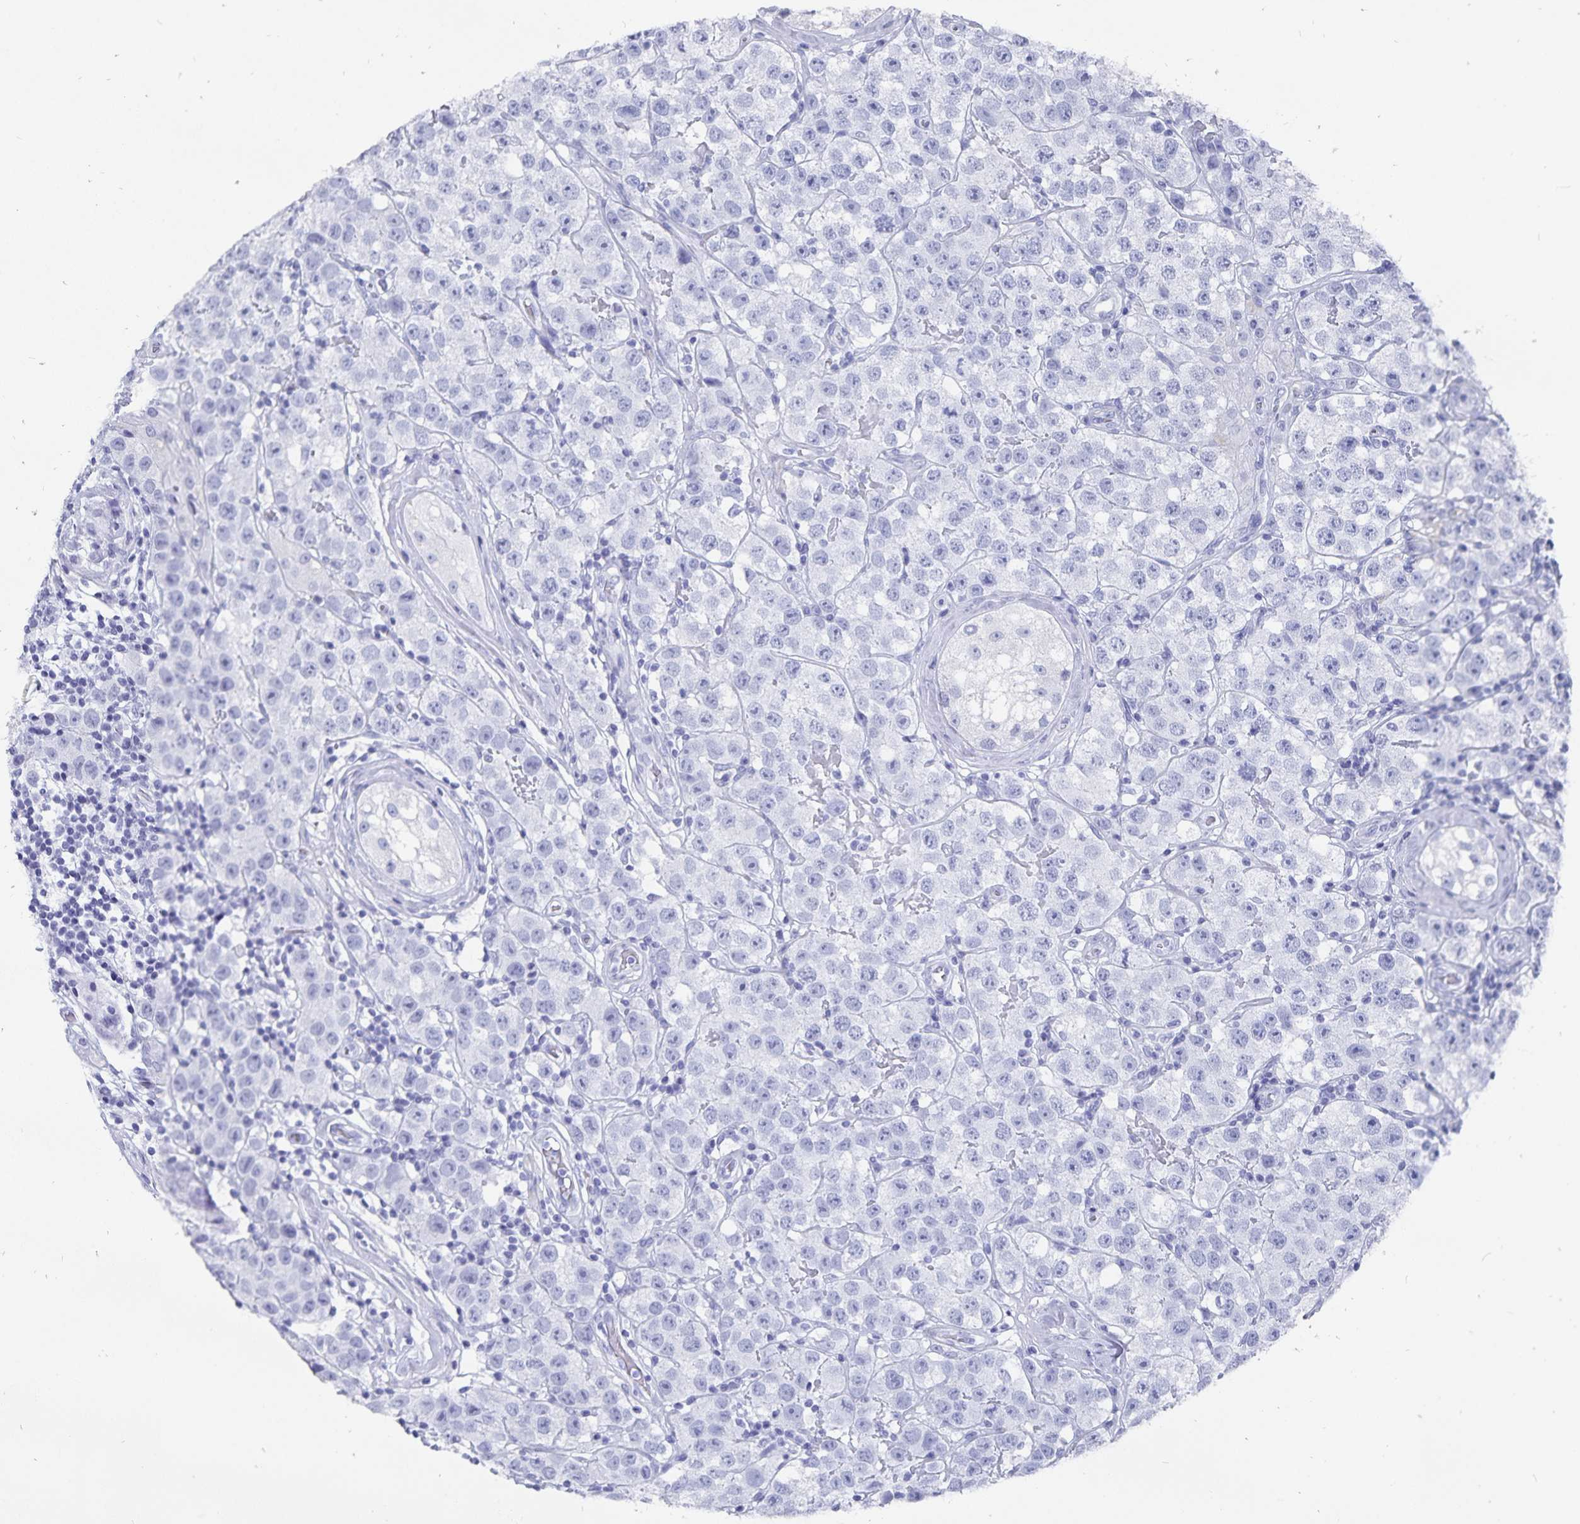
{"staining": {"intensity": "negative", "quantity": "none", "location": "none"}, "tissue": "testis cancer", "cell_type": "Tumor cells", "image_type": "cancer", "snomed": [{"axis": "morphology", "description": "Seminoma, NOS"}, {"axis": "topography", "description": "Testis"}], "caption": "A high-resolution image shows immunohistochemistry staining of testis cancer, which shows no significant staining in tumor cells.", "gene": "ADH1A", "patient": {"sex": "male", "age": 34}}